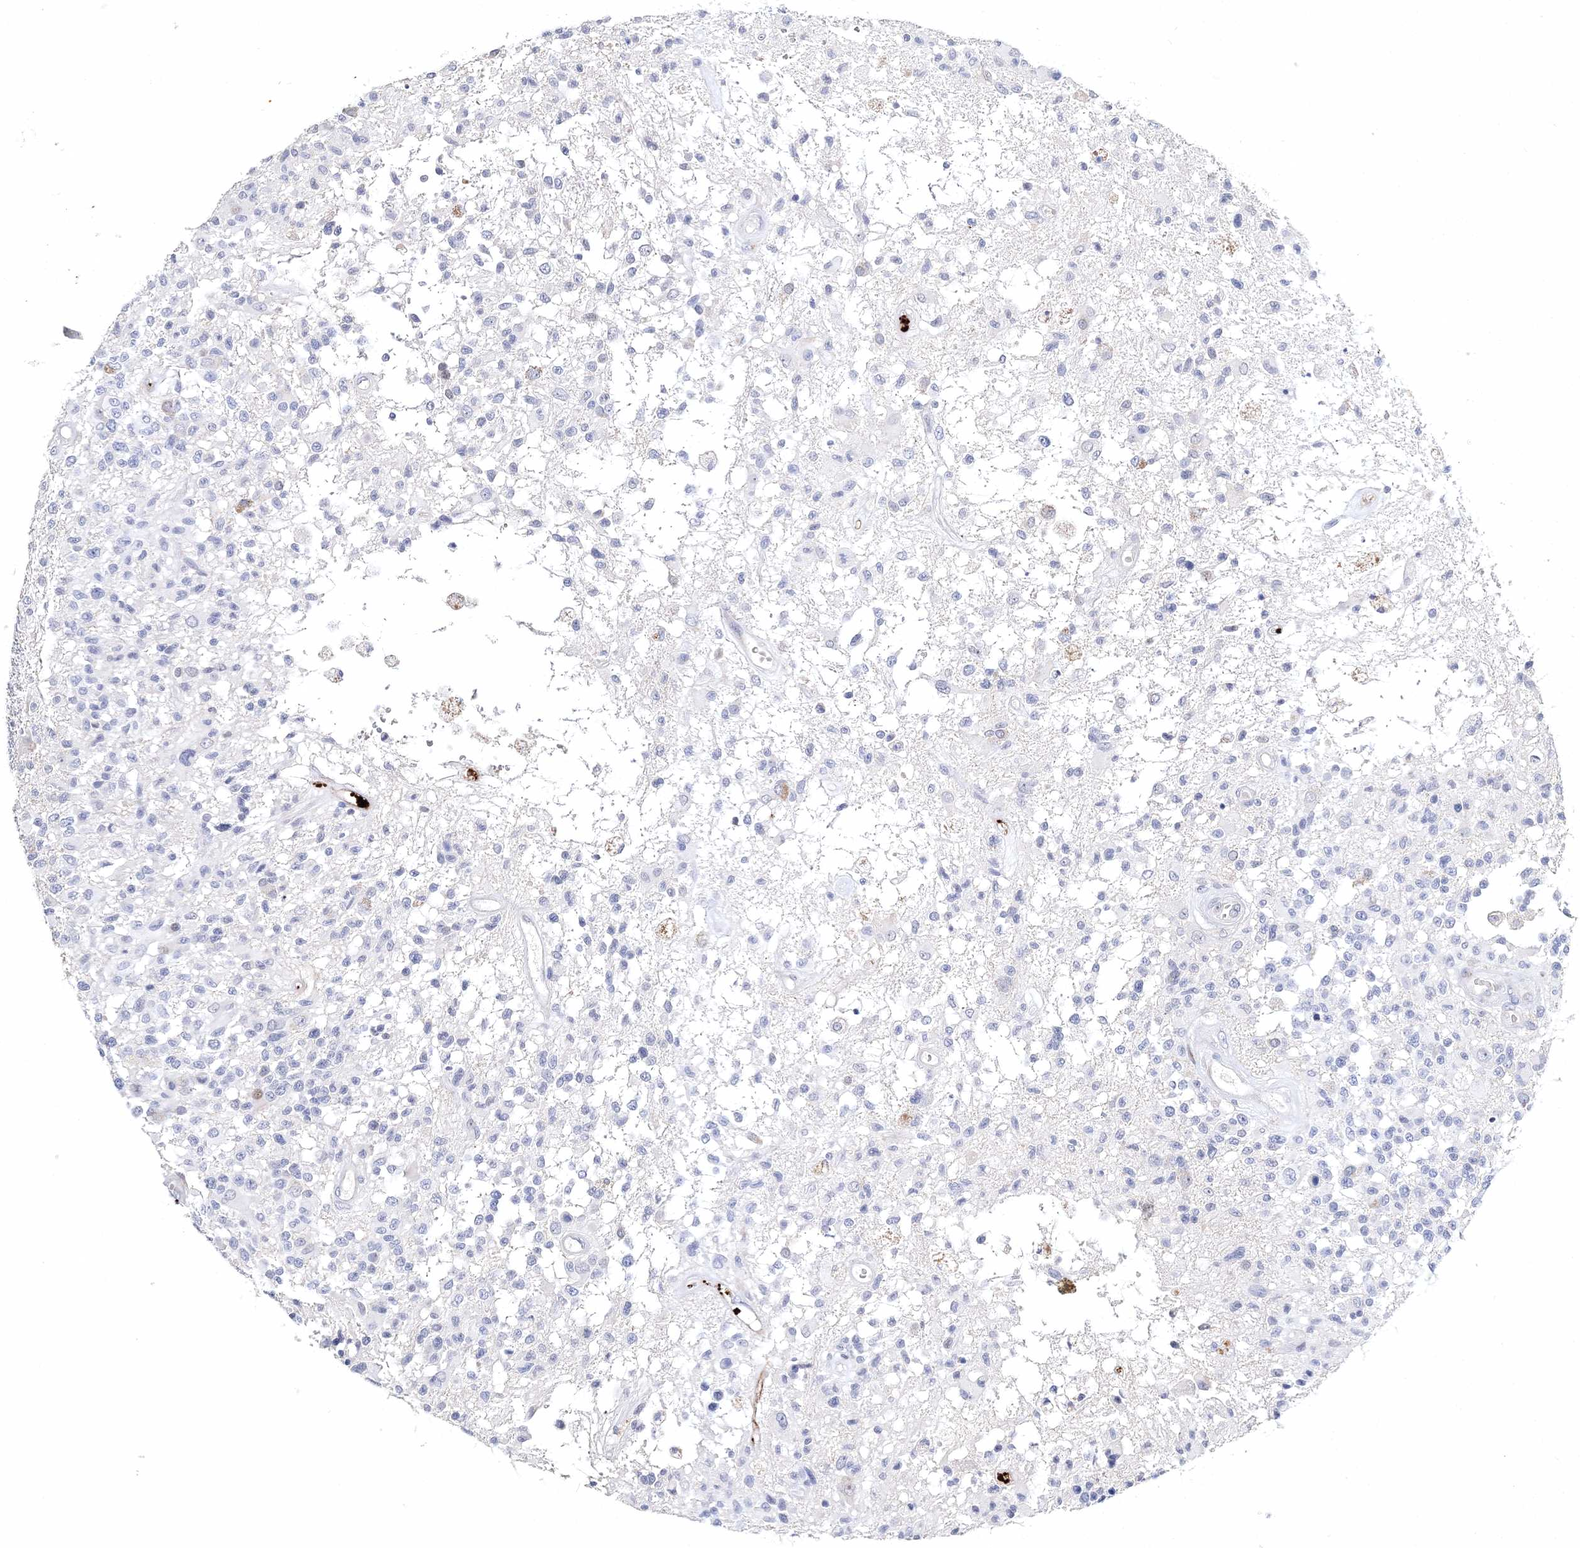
{"staining": {"intensity": "negative", "quantity": "none", "location": "none"}, "tissue": "glioma", "cell_type": "Tumor cells", "image_type": "cancer", "snomed": [{"axis": "morphology", "description": "Glioma, malignant, High grade"}, {"axis": "morphology", "description": "Glioblastoma, NOS"}, {"axis": "topography", "description": "Brain"}], "caption": "An immunohistochemistry (IHC) micrograph of glioblastoma is shown. There is no staining in tumor cells of glioblastoma. (DAB immunohistochemistry (IHC) with hematoxylin counter stain).", "gene": "MYOZ2", "patient": {"sex": "male", "age": 60}}